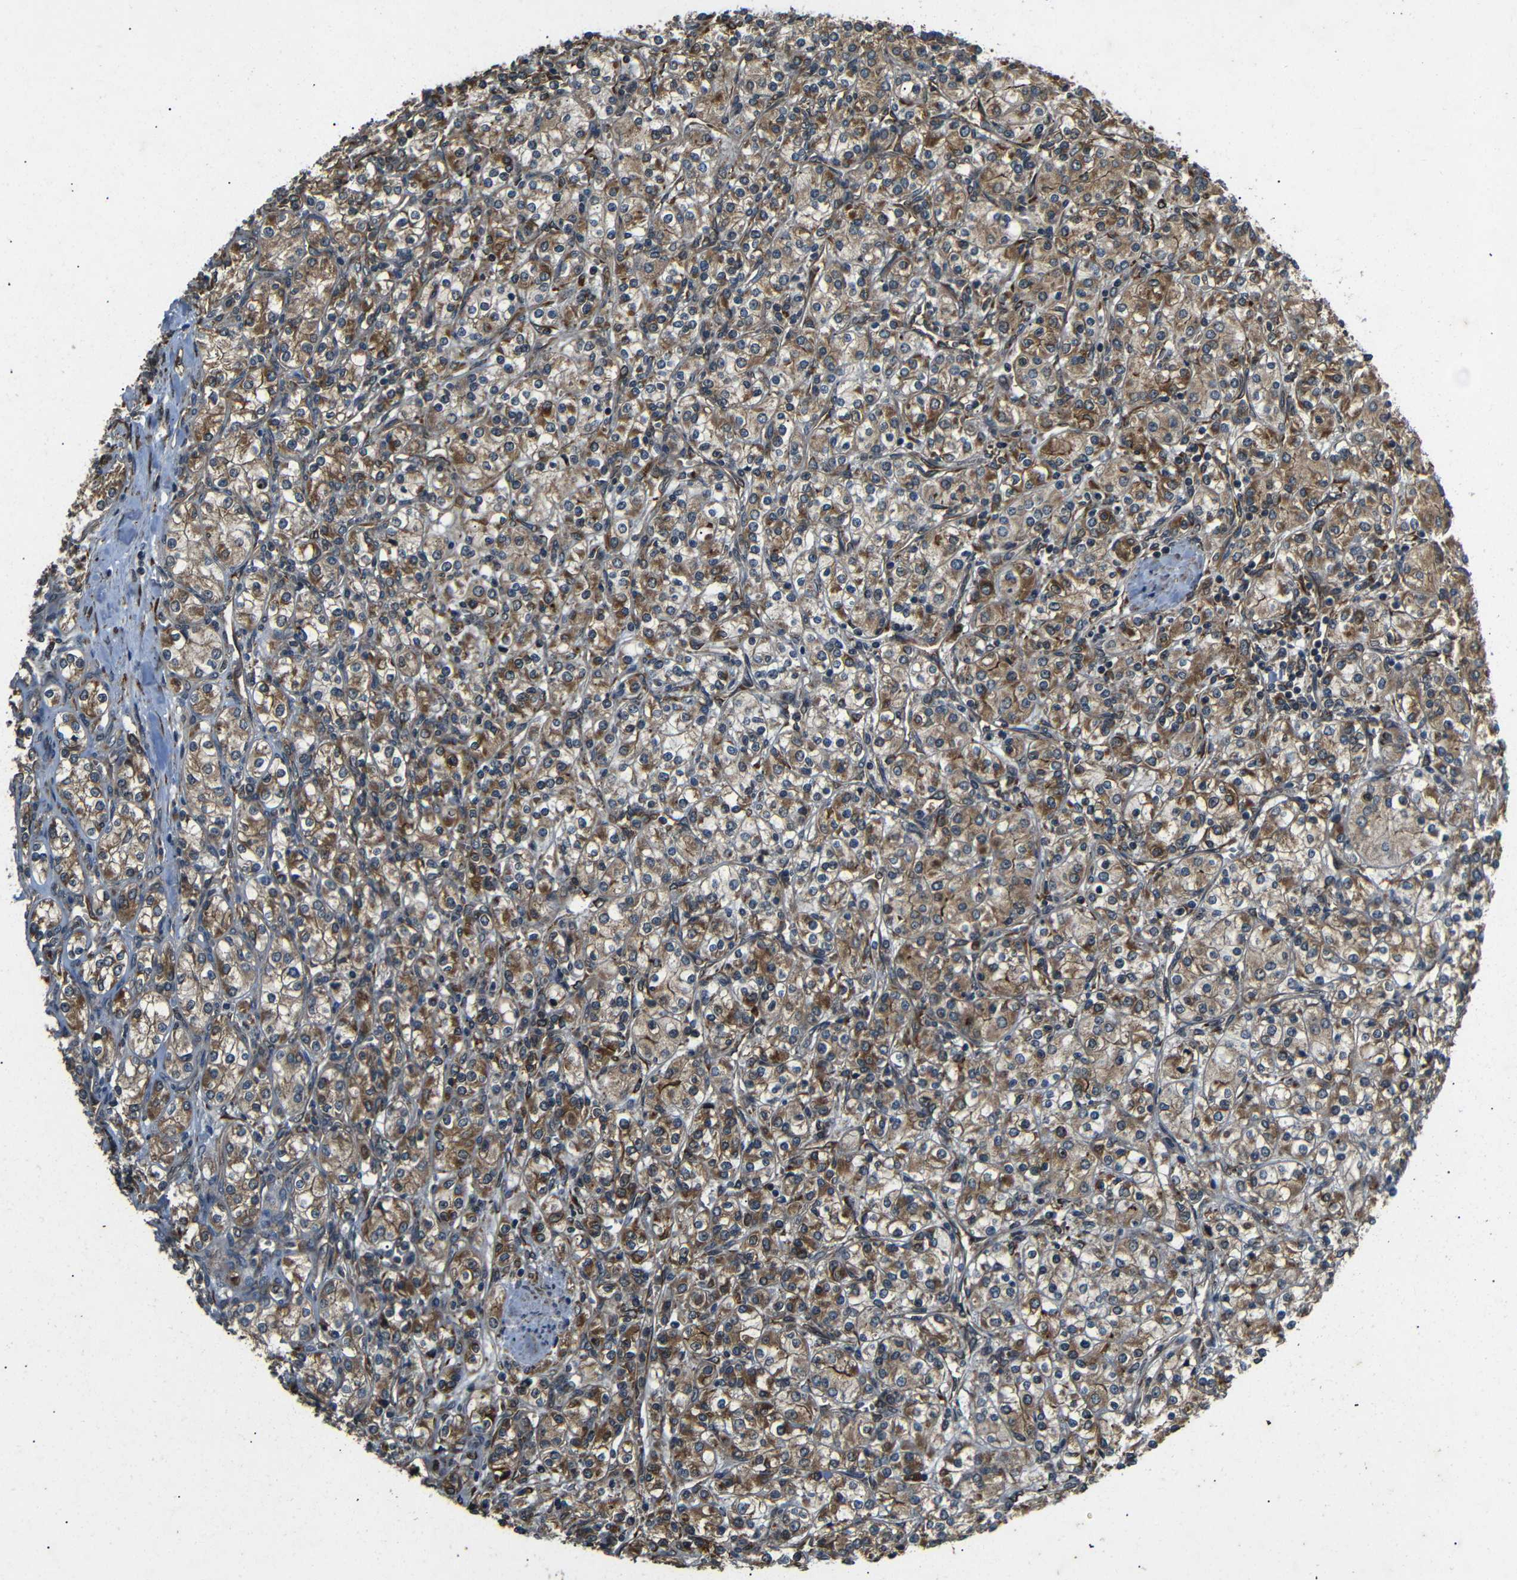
{"staining": {"intensity": "moderate", "quantity": ">75%", "location": "cytoplasmic/membranous"}, "tissue": "renal cancer", "cell_type": "Tumor cells", "image_type": "cancer", "snomed": [{"axis": "morphology", "description": "Adenocarcinoma, NOS"}, {"axis": "topography", "description": "Kidney"}], "caption": "The micrograph demonstrates a brown stain indicating the presence of a protein in the cytoplasmic/membranous of tumor cells in renal adenocarcinoma.", "gene": "TRPC1", "patient": {"sex": "male", "age": 77}}